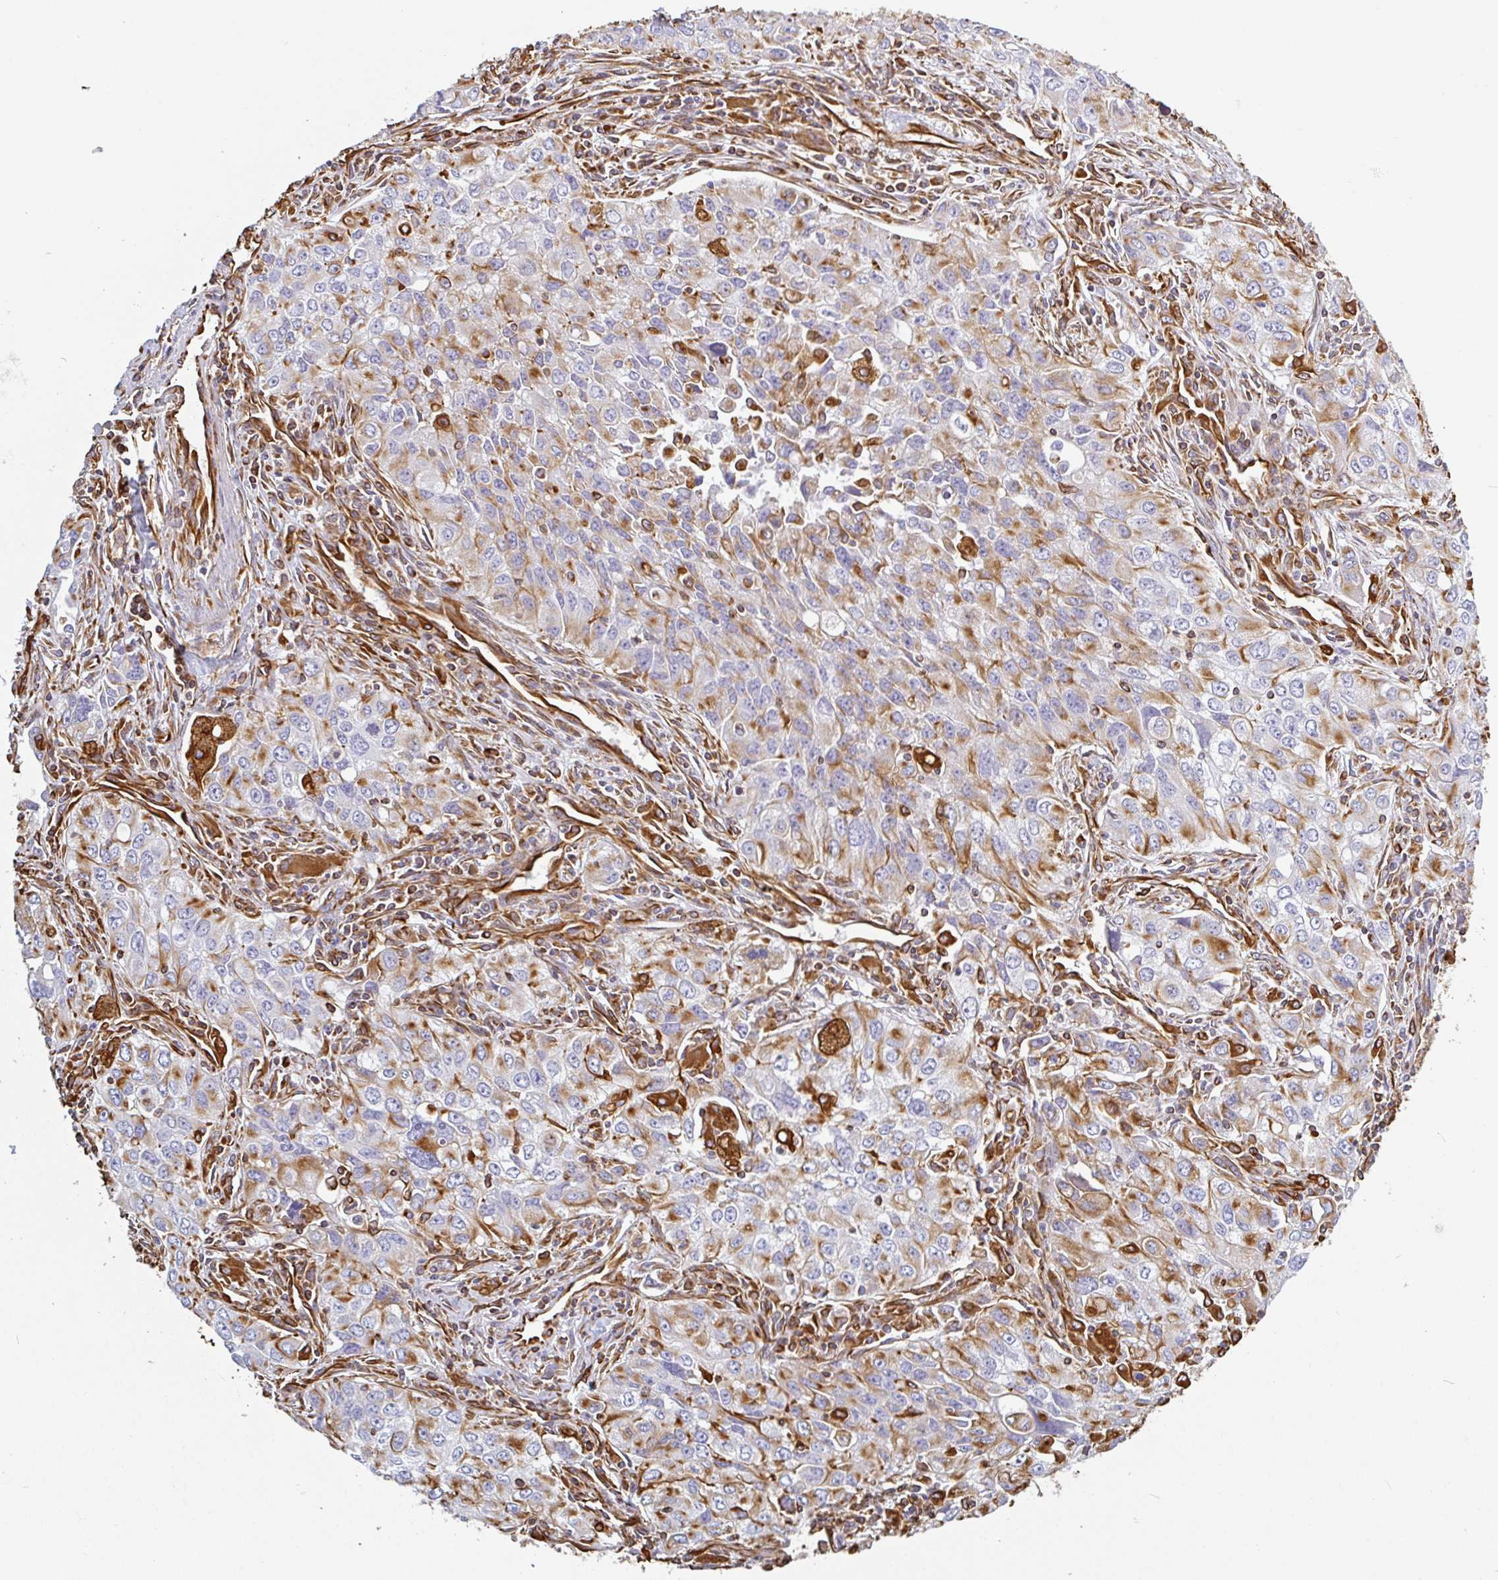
{"staining": {"intensity": "strong", "quantity": "<25%", "location": "cytoplasmic/membranous"}, "tissue": "lung cancer", "cell_type": "Tumor cells", "image_type": "cancer", "snomed": [{"axis": "morphology", "description": "Adenocarcinoma, NOS"}, {"axis": "morphology", "description": "Adenocarcinoma, metastatic, NOS"}, {"axis": "topography", "description": "Lymph node"}, {"axis": "topography", "description": "Lung"}], "caption": "Immunohistochemical staining of metastatic adenocarcinoma (lung) exhibits strong cytoplasmic/membranous protein expression in approximately <25% of tumor cells.", "gene": "PPFIA1", "patient": {"sex": "female", "age": 42}}